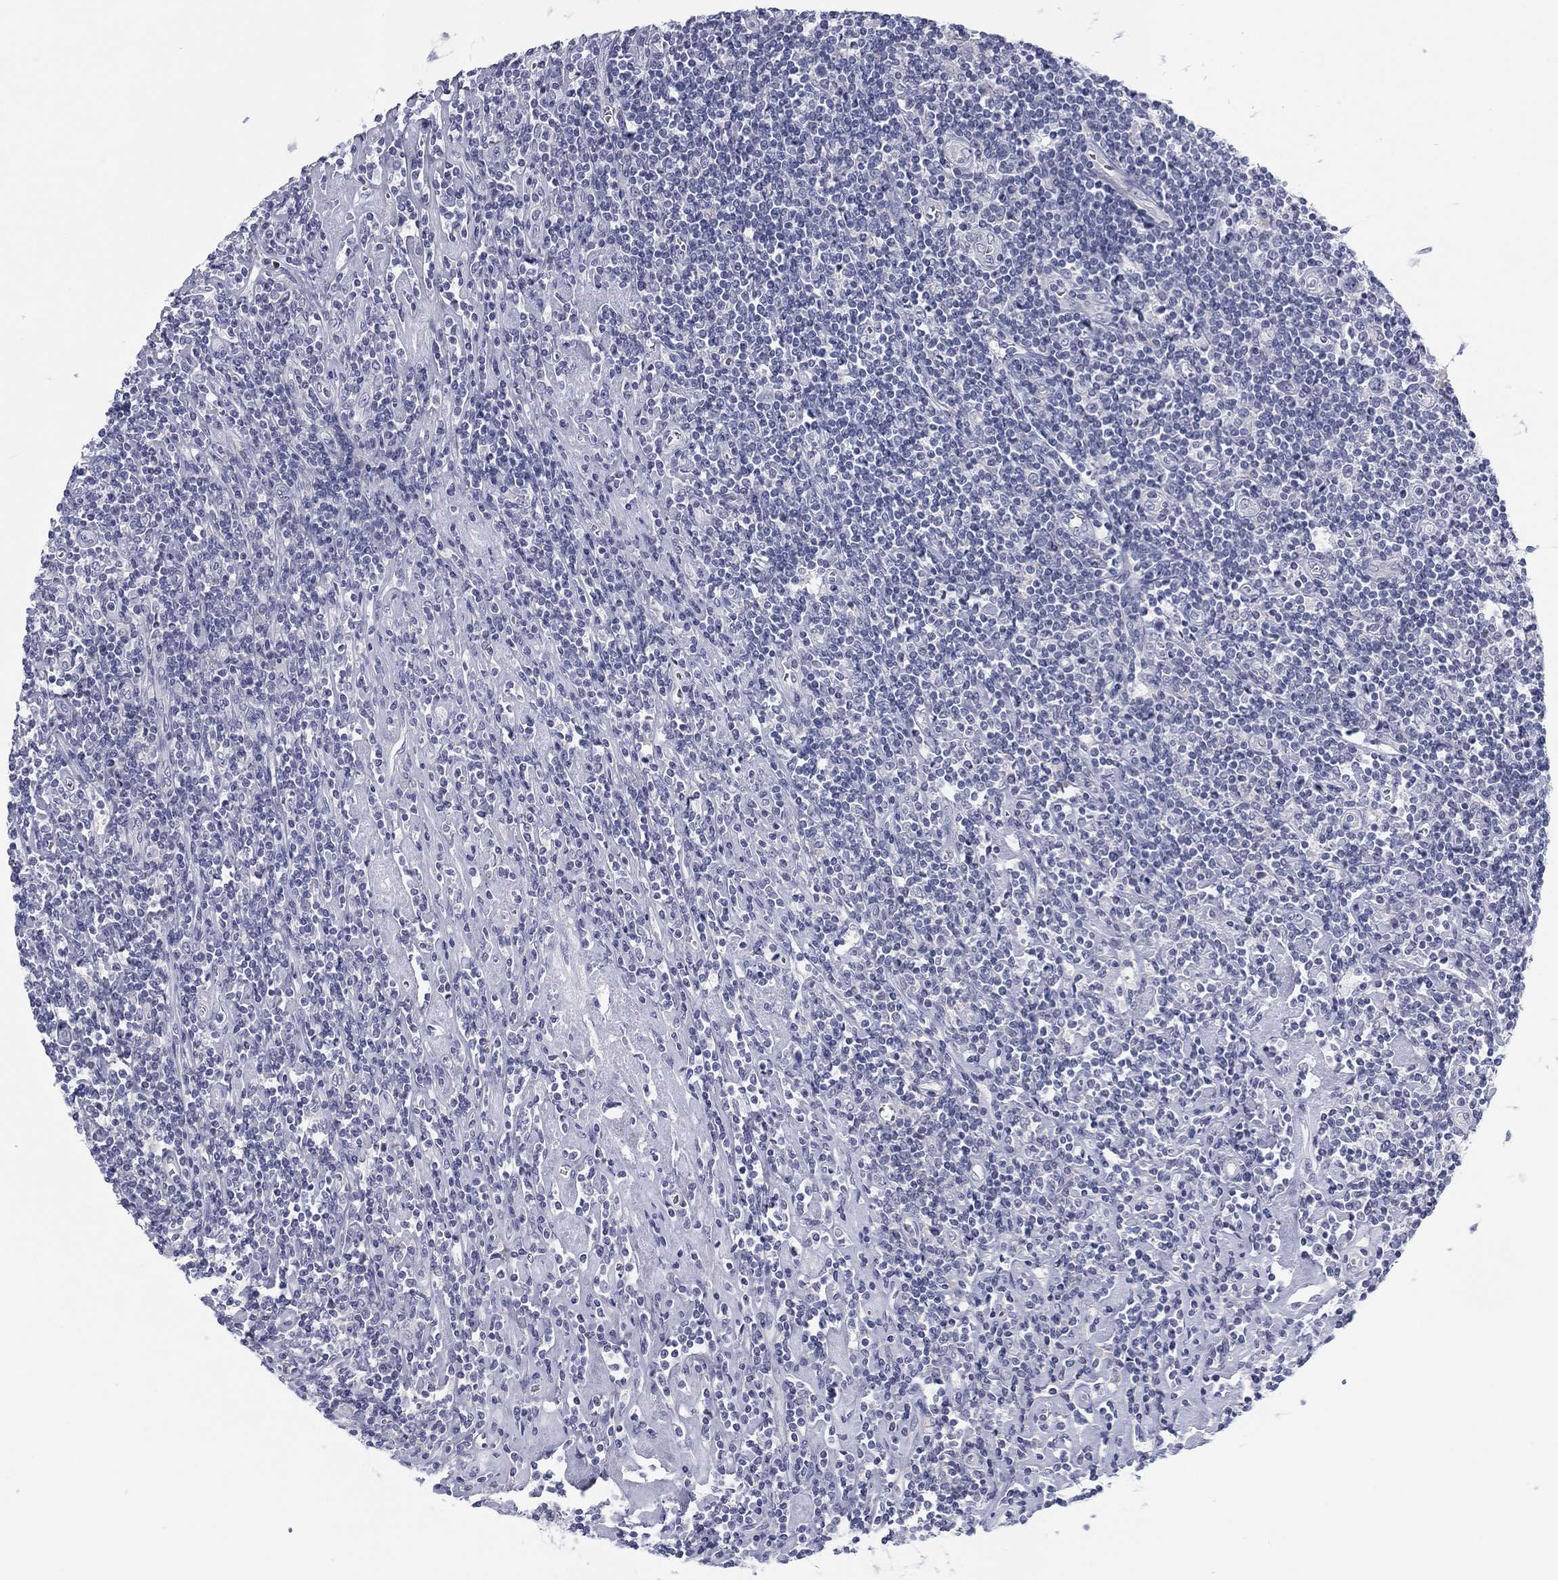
{"staining": {"intensity": "negative", "quantity": "none", "location": "none"}, "tissue": "lymphoma", "cell_type": "Tumor cells", "image_type": "cancer", "snomed": [{"axis": "morphology", "description": "Hodgkin's disease, NOS"}, {"axis": "topography", "description": "Lymph node"}], "caption": "IHC histopathology image of Hodgkin's disease stained for a protein (brown), which exhibits no staining in tumor cells.", "gene": "CALB1", "patient": {"sex": "male", "age": 40}}